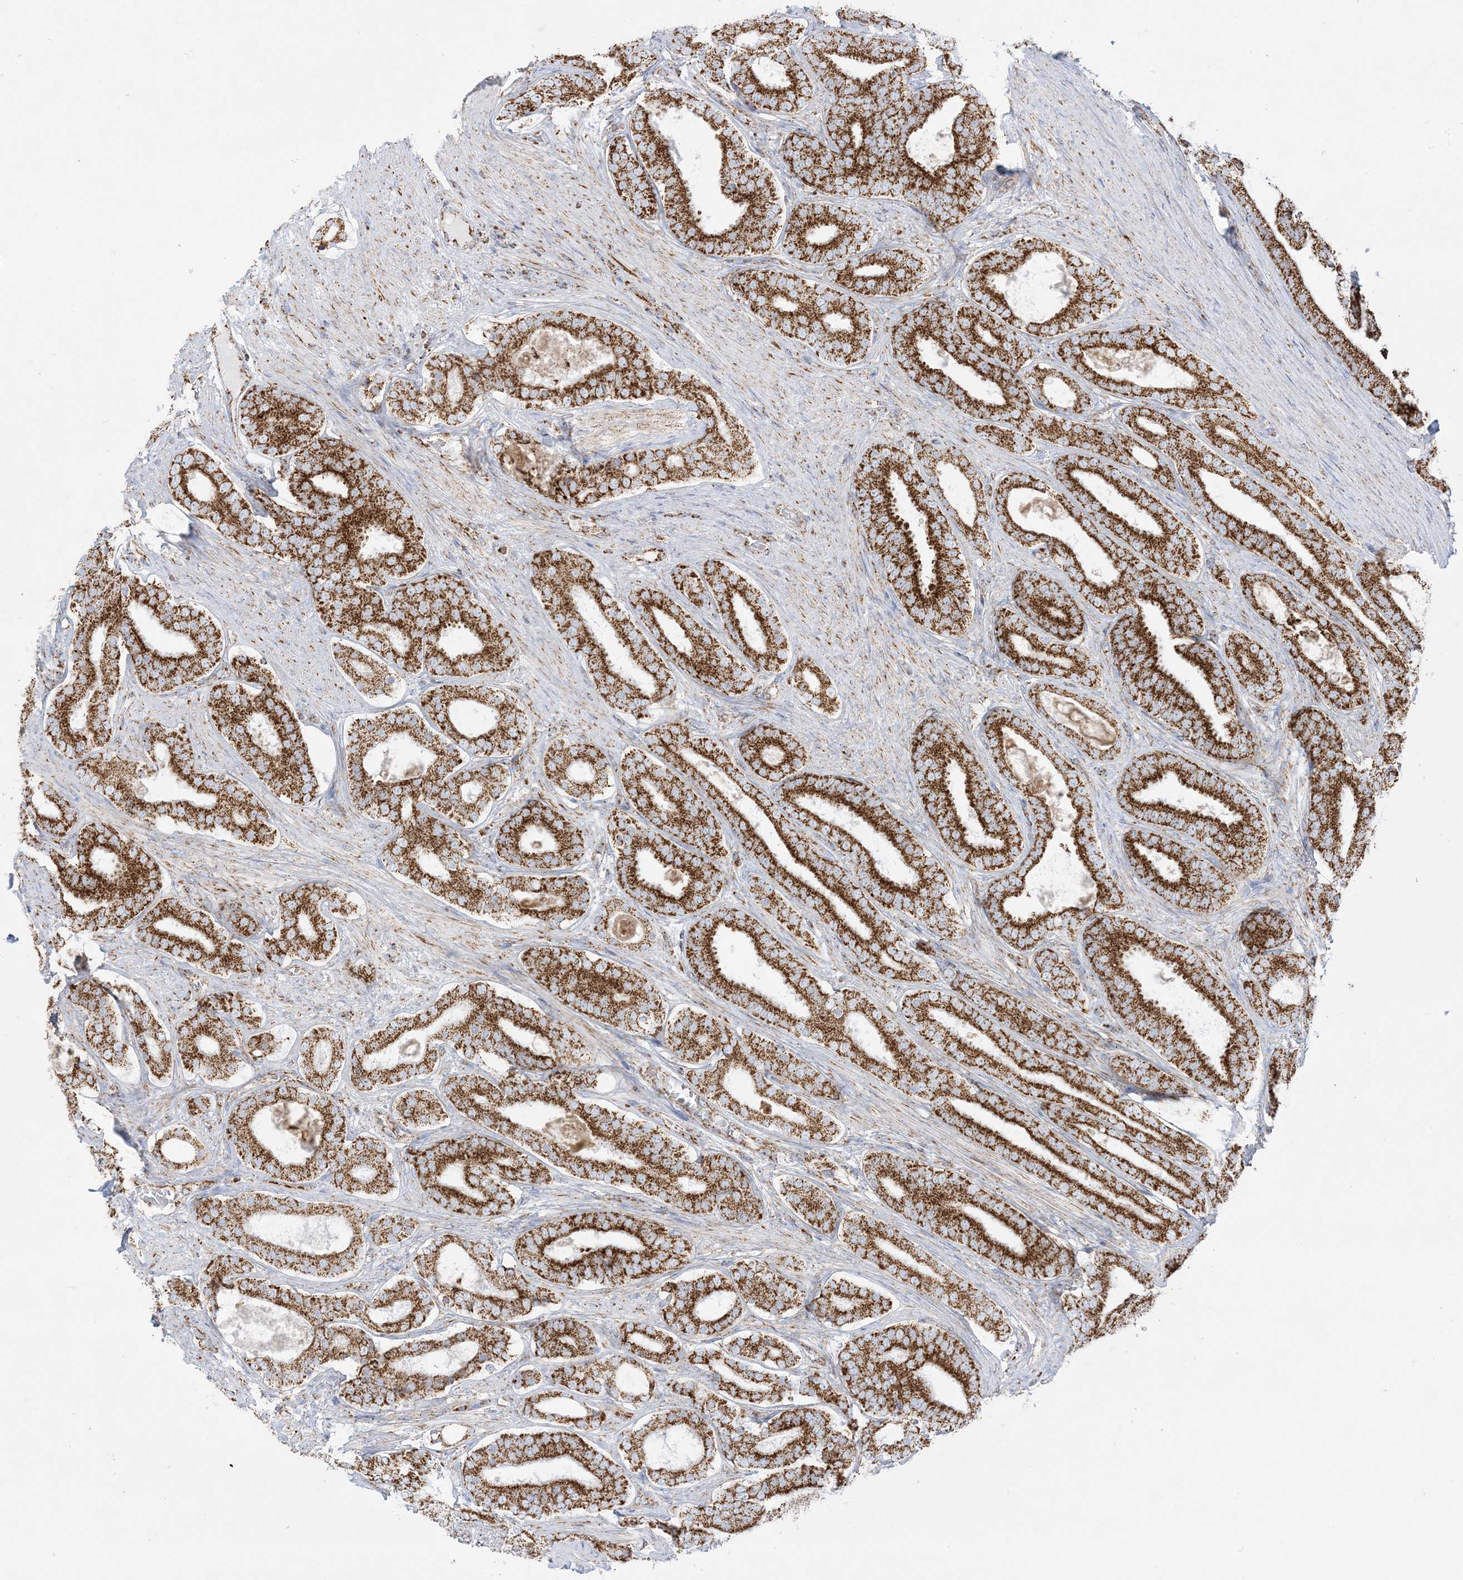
{"staining": {"intensity": "strong", "quantity": ">75%", "location": "cytoplasmic/membranous"}, "tissue": "prostate cancer", "cell_type": "Tumor cells", "image_type": "cancer", "snomed": [{"axis": "morphology", "description": "Adenocarcinoma, High grade"}, {"axis": "topography", "description": "Prostate"}], "caption": "Immunohistochemical staining of prostate high-grade adenocarcinoma exhibits high levels of strong cytoplasmic/membranous protein staining in approximately >75% of tumor cells.", "gene": "MRPS36", "patient": {"sex": "male", "age": 60}}